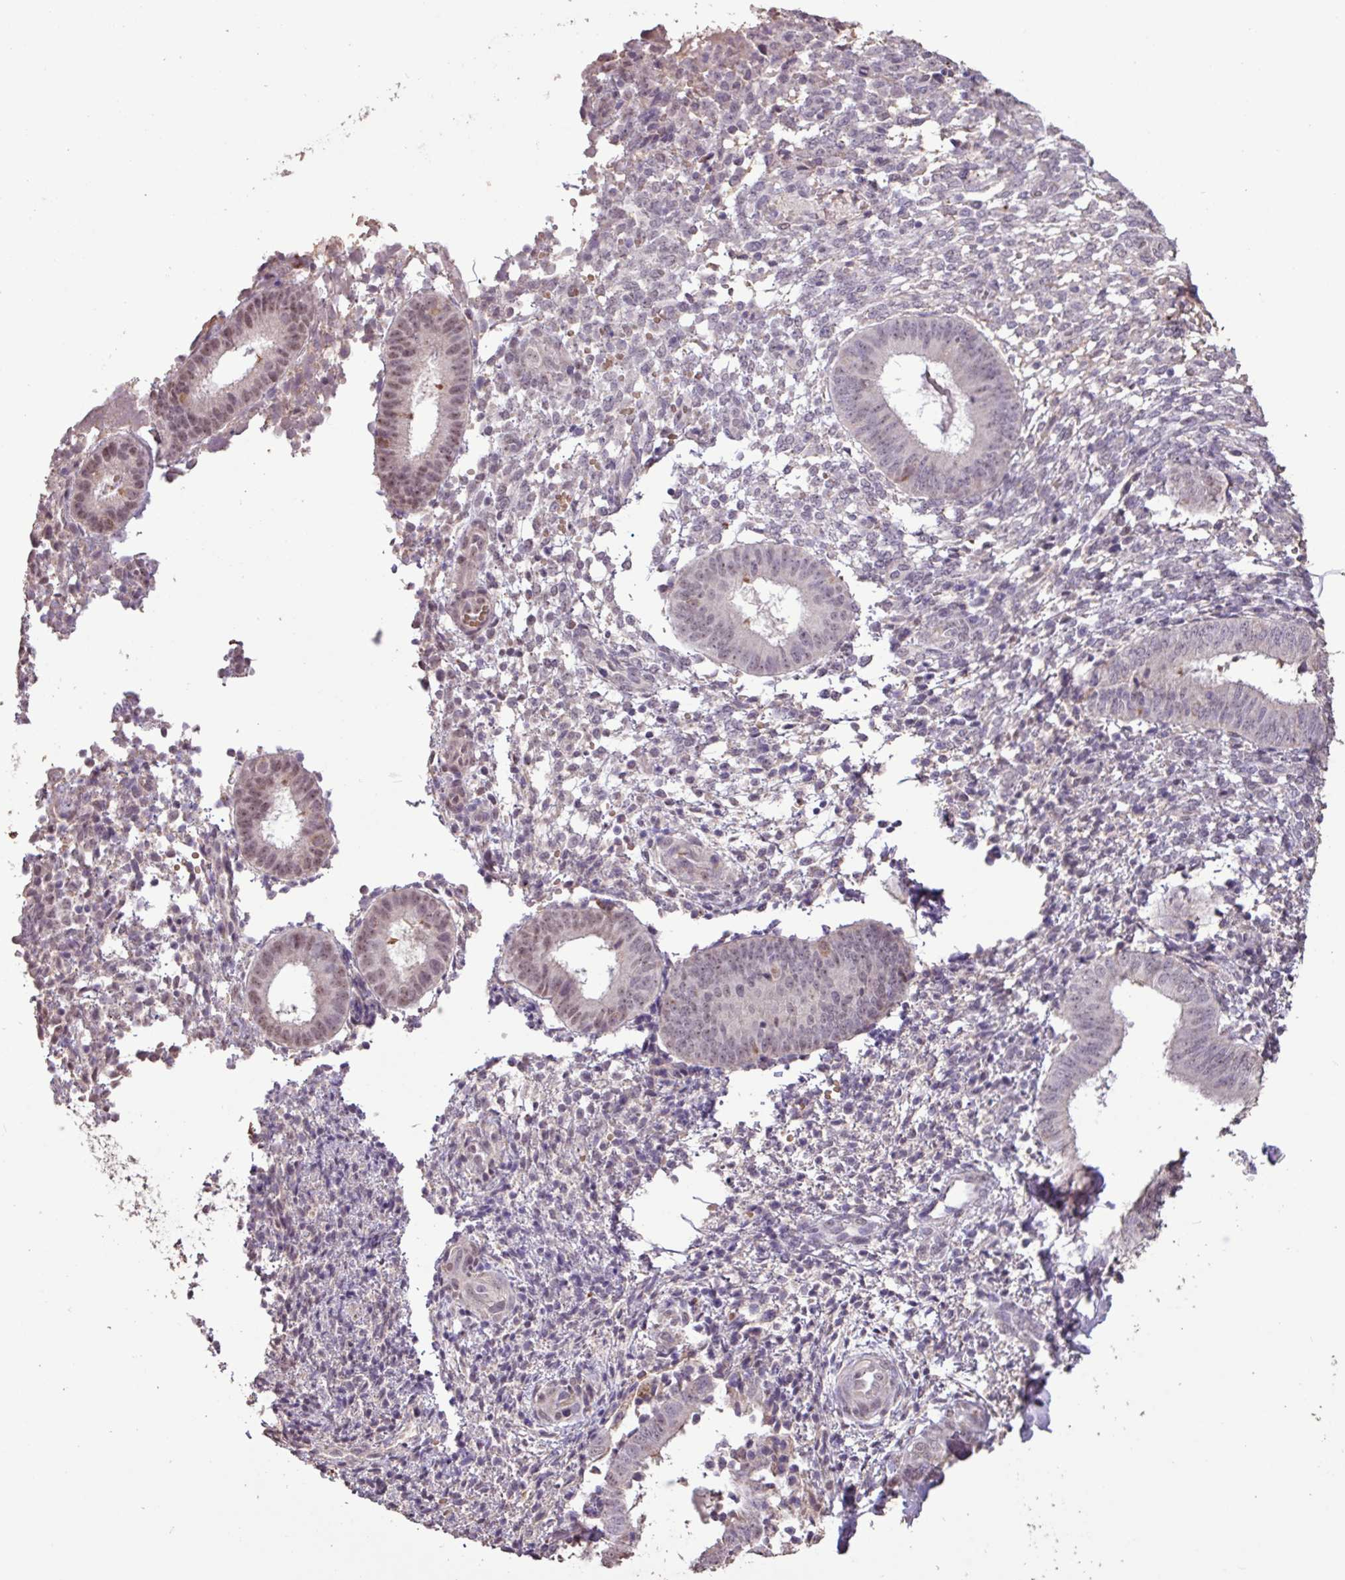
{"staining": {"intensity": "negative", "quantity": "none", "location": "none"}, "tissue": "endometrium", "cell_type": "Cells in endometrial stroma", "image_type": "normal", "snomed": [{"axis": "morphology", "description": "Normal tissue, NOS"}, {"axis": "topography", "description": "Endometrium"}], "caption": "Cells in endometrial stroma are negative for protein expression in benign human endometrium.", "gene": "L3MBTL3", "patient": {"sex": "female", "age": 49}}